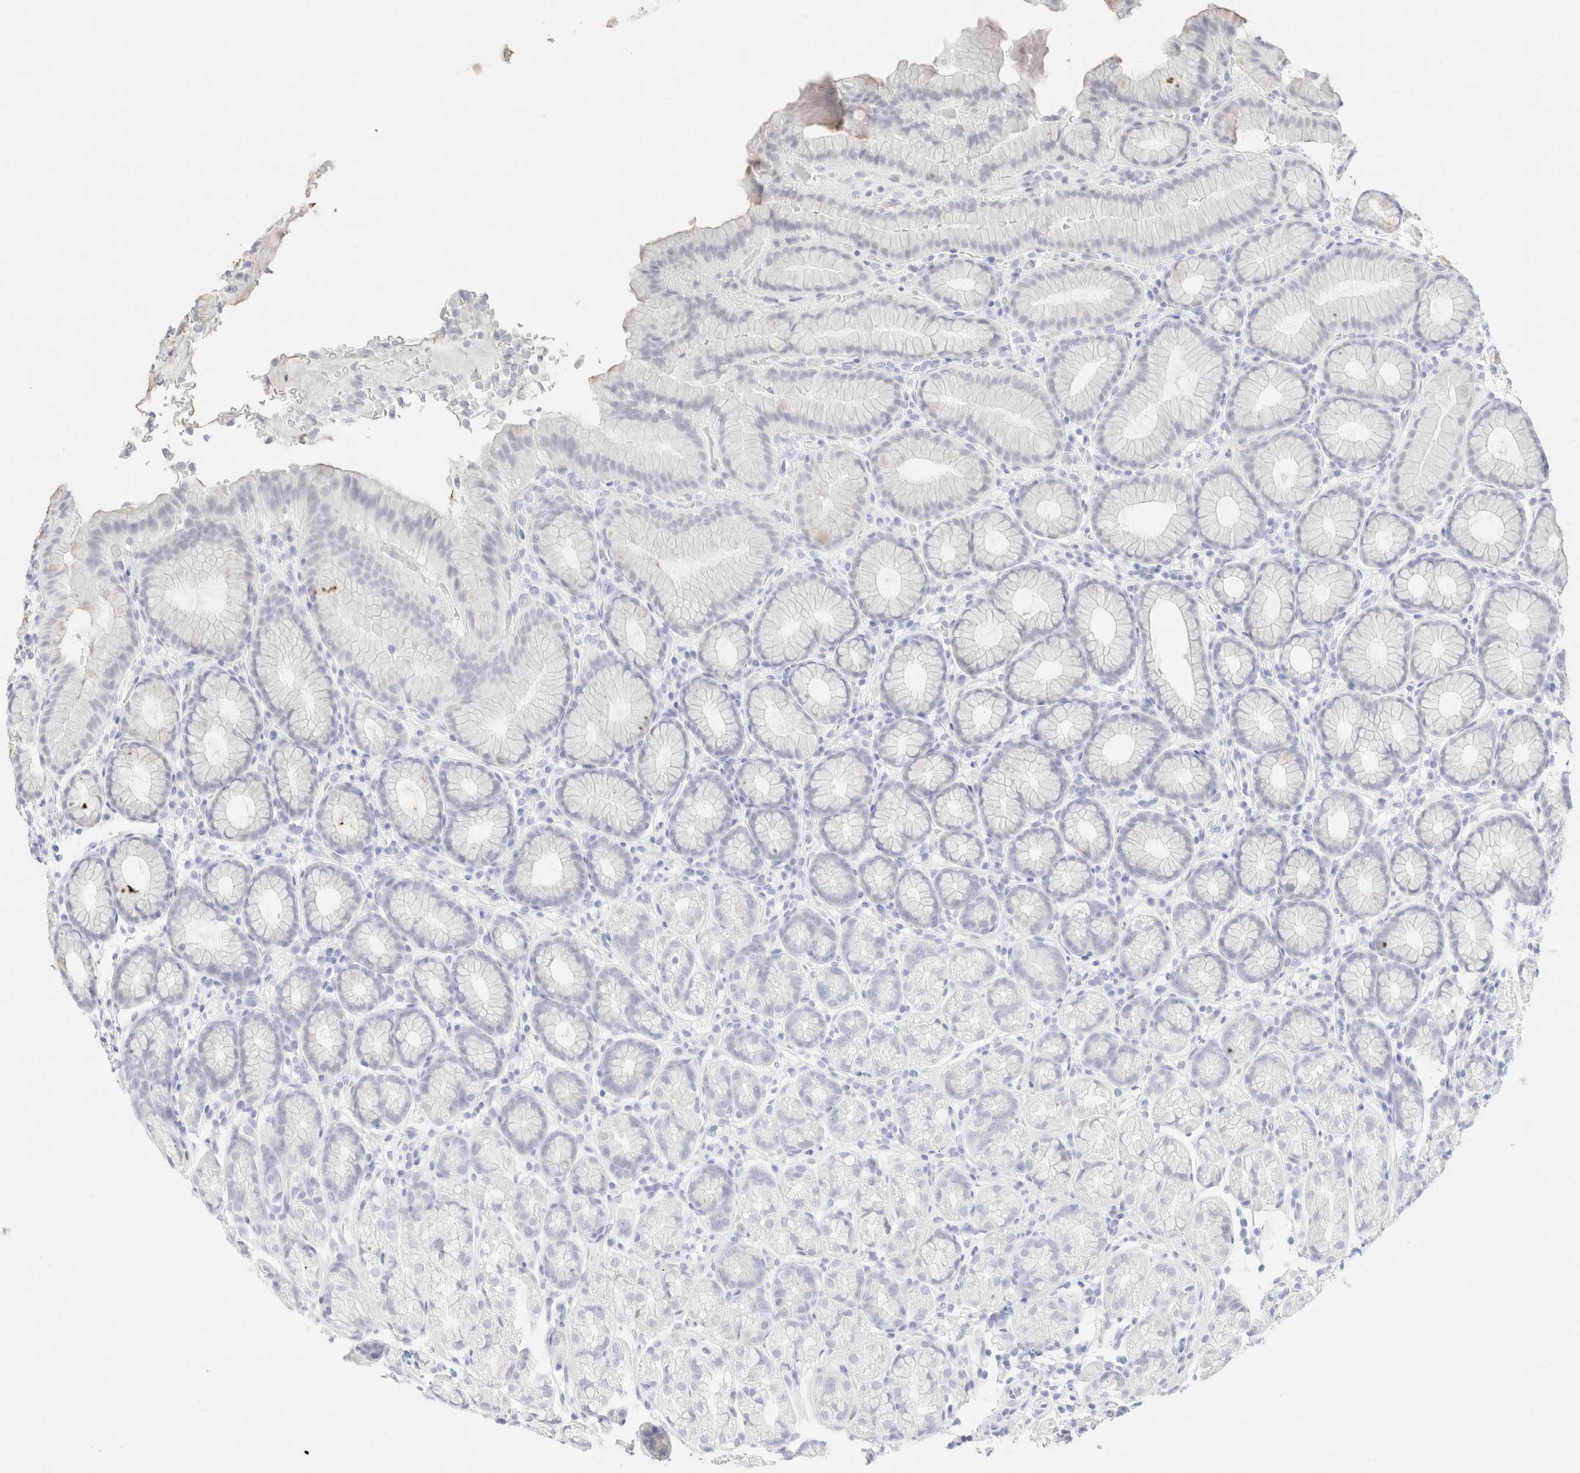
{"staining": {"intensity": "negative", "quantity": "none", "location": "none"}, "tissue": "stomach", "cell_type": "Glandular cells", "image_type": "normal", "snomed": [{"axis": "morphology", "description": "Normal tissue, NOS"}, {"axis": "topography", "description": "Stomach"}], "caption": "The immunohistochemistry histopathology image has no significant expression in glandular cells of stomach. The staining is performed using DAB brown chromogen with nuclei counter-stained in using hematoxylin.", "gene": "KRT15", "patient": {"sex": "male", "age": 42}}